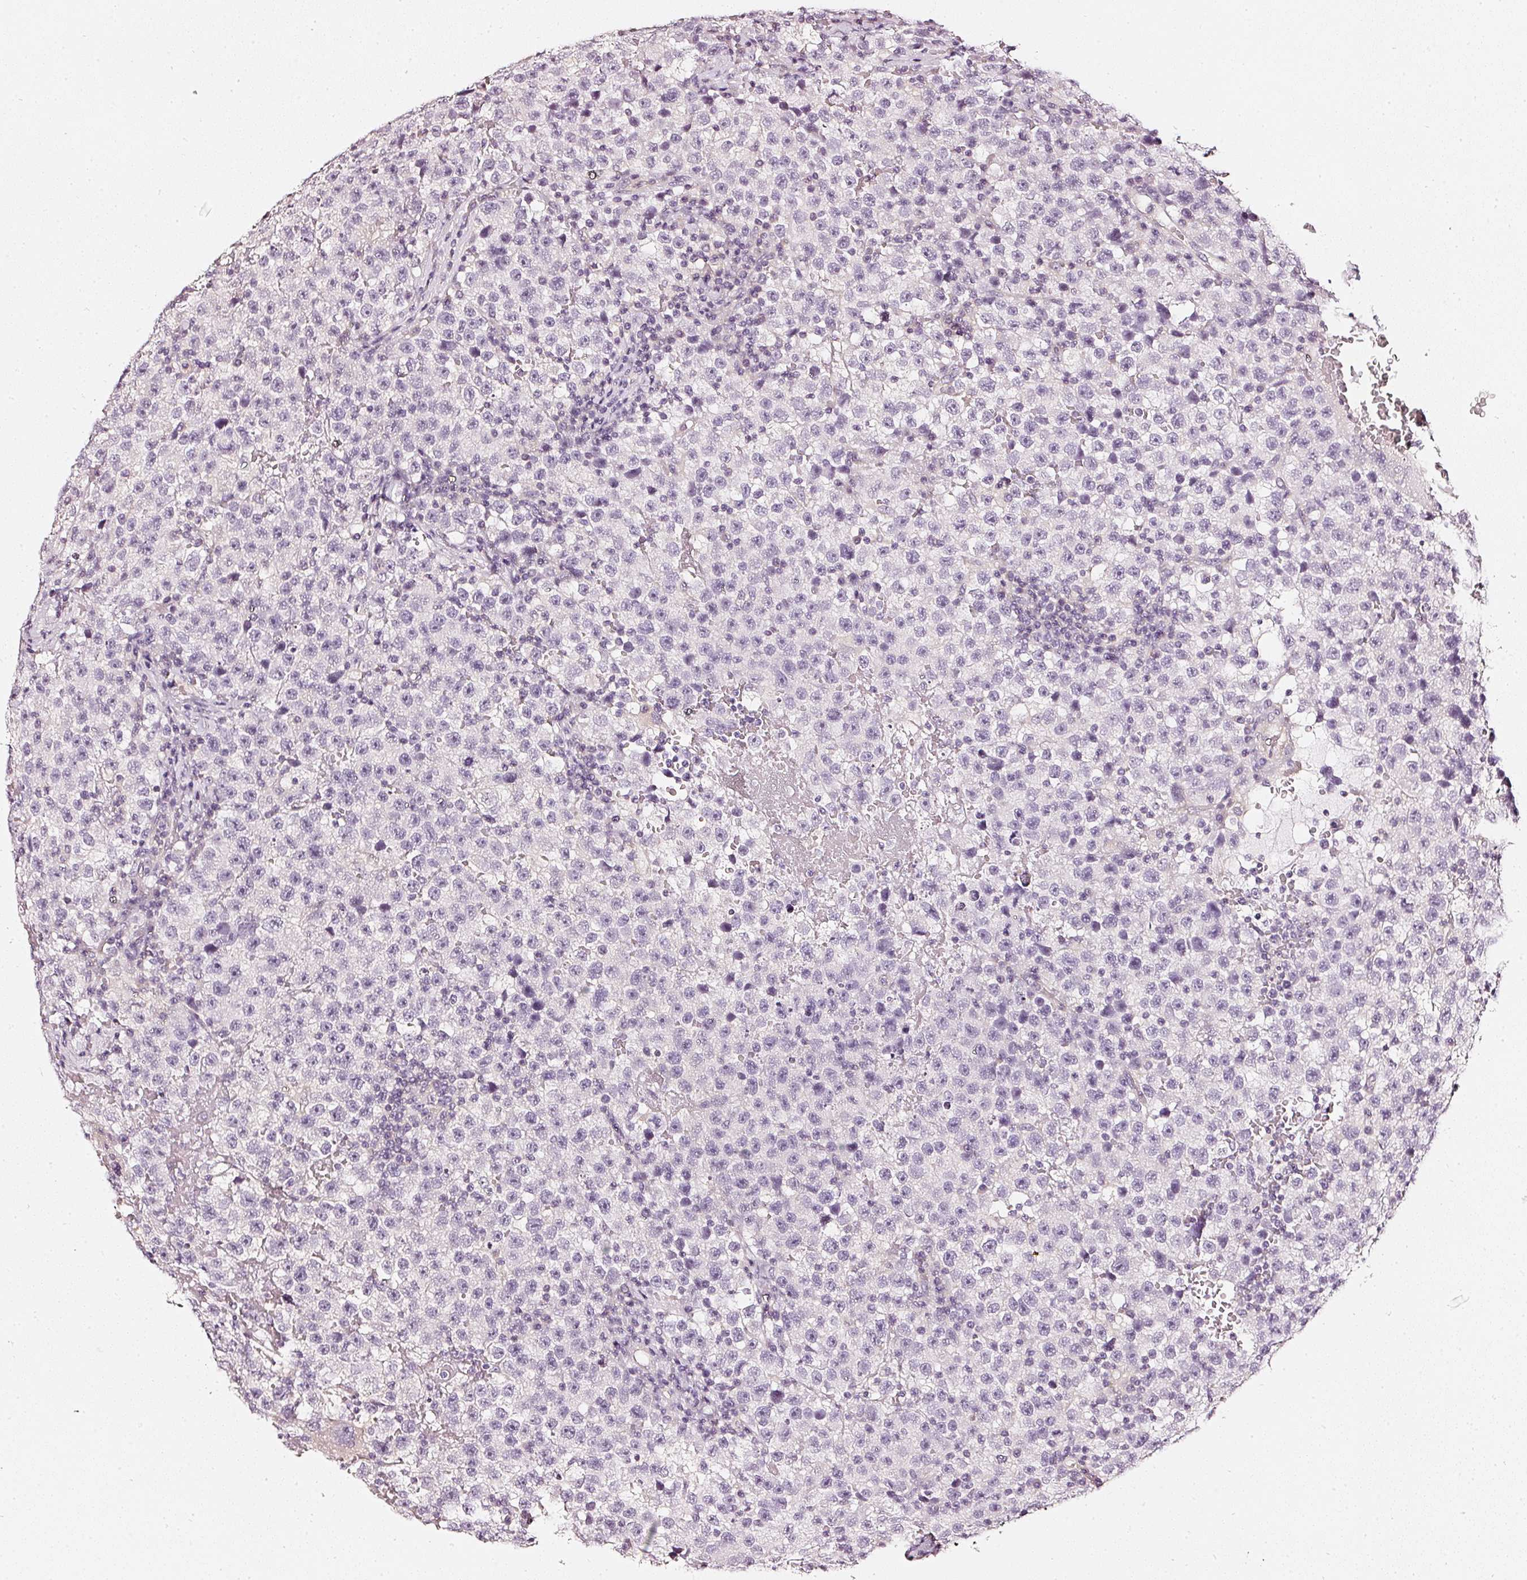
{"staining": {"intensity": "negative", "quantity": "none", "location": "none"}, "tissue": "testis cancer", "cell_type": "Tumor cells", "image_type": "cancer", "snomed": [{"axis": "morphology", "description": "Seminoma, NOS"}, {"axis": "topography", "description": "Testis"}], "caption": "This is an immunohistochemistry image of seminoma (testis). There is no positivity in tumor cells.", "gene": "CNP", "patient": {"sex": "male", "age": 22}}